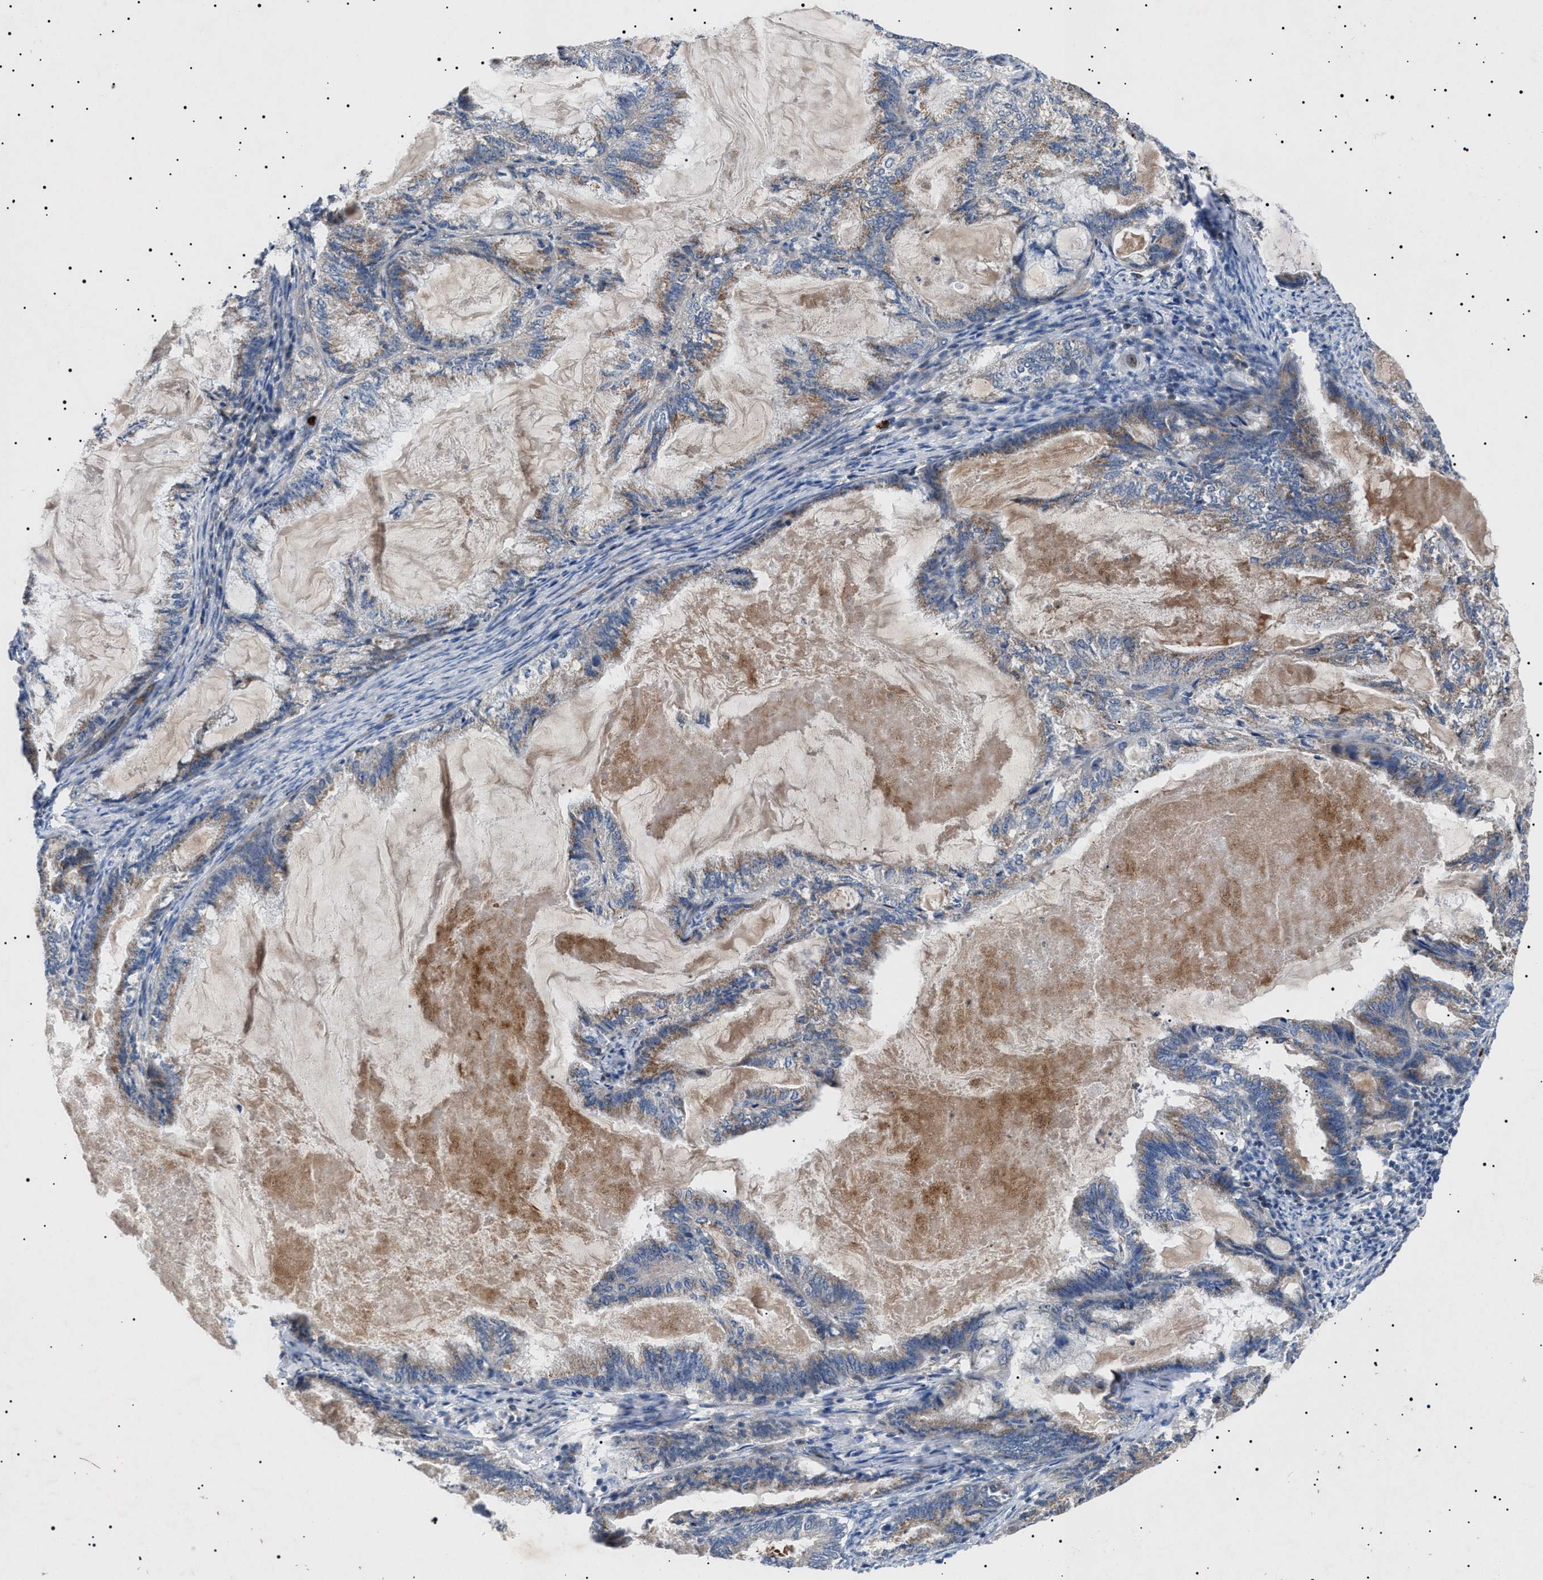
{"staining": {"intensity": "moderate", "quantity": "<25%", "location": "cytoplasmic/membranous"}, "tissue": "endometrial cancer", "cell_type": "Tumor cells", "image_type": "cancer", "snomed": [{"axis": "morphology", "description": "Adenocarcinoma, NOS"}, {"axis": "topography", "description": "Endometrium"}], "caption": "Immunohistochemical staining of endometrial cancer (adenocarcinoma) displays moderate cytoplasmic/membranous protein expression in approximately <25% of tumor cells.", "gene": "PTRH1", "patient": {"sex": "female", "age": 86}}